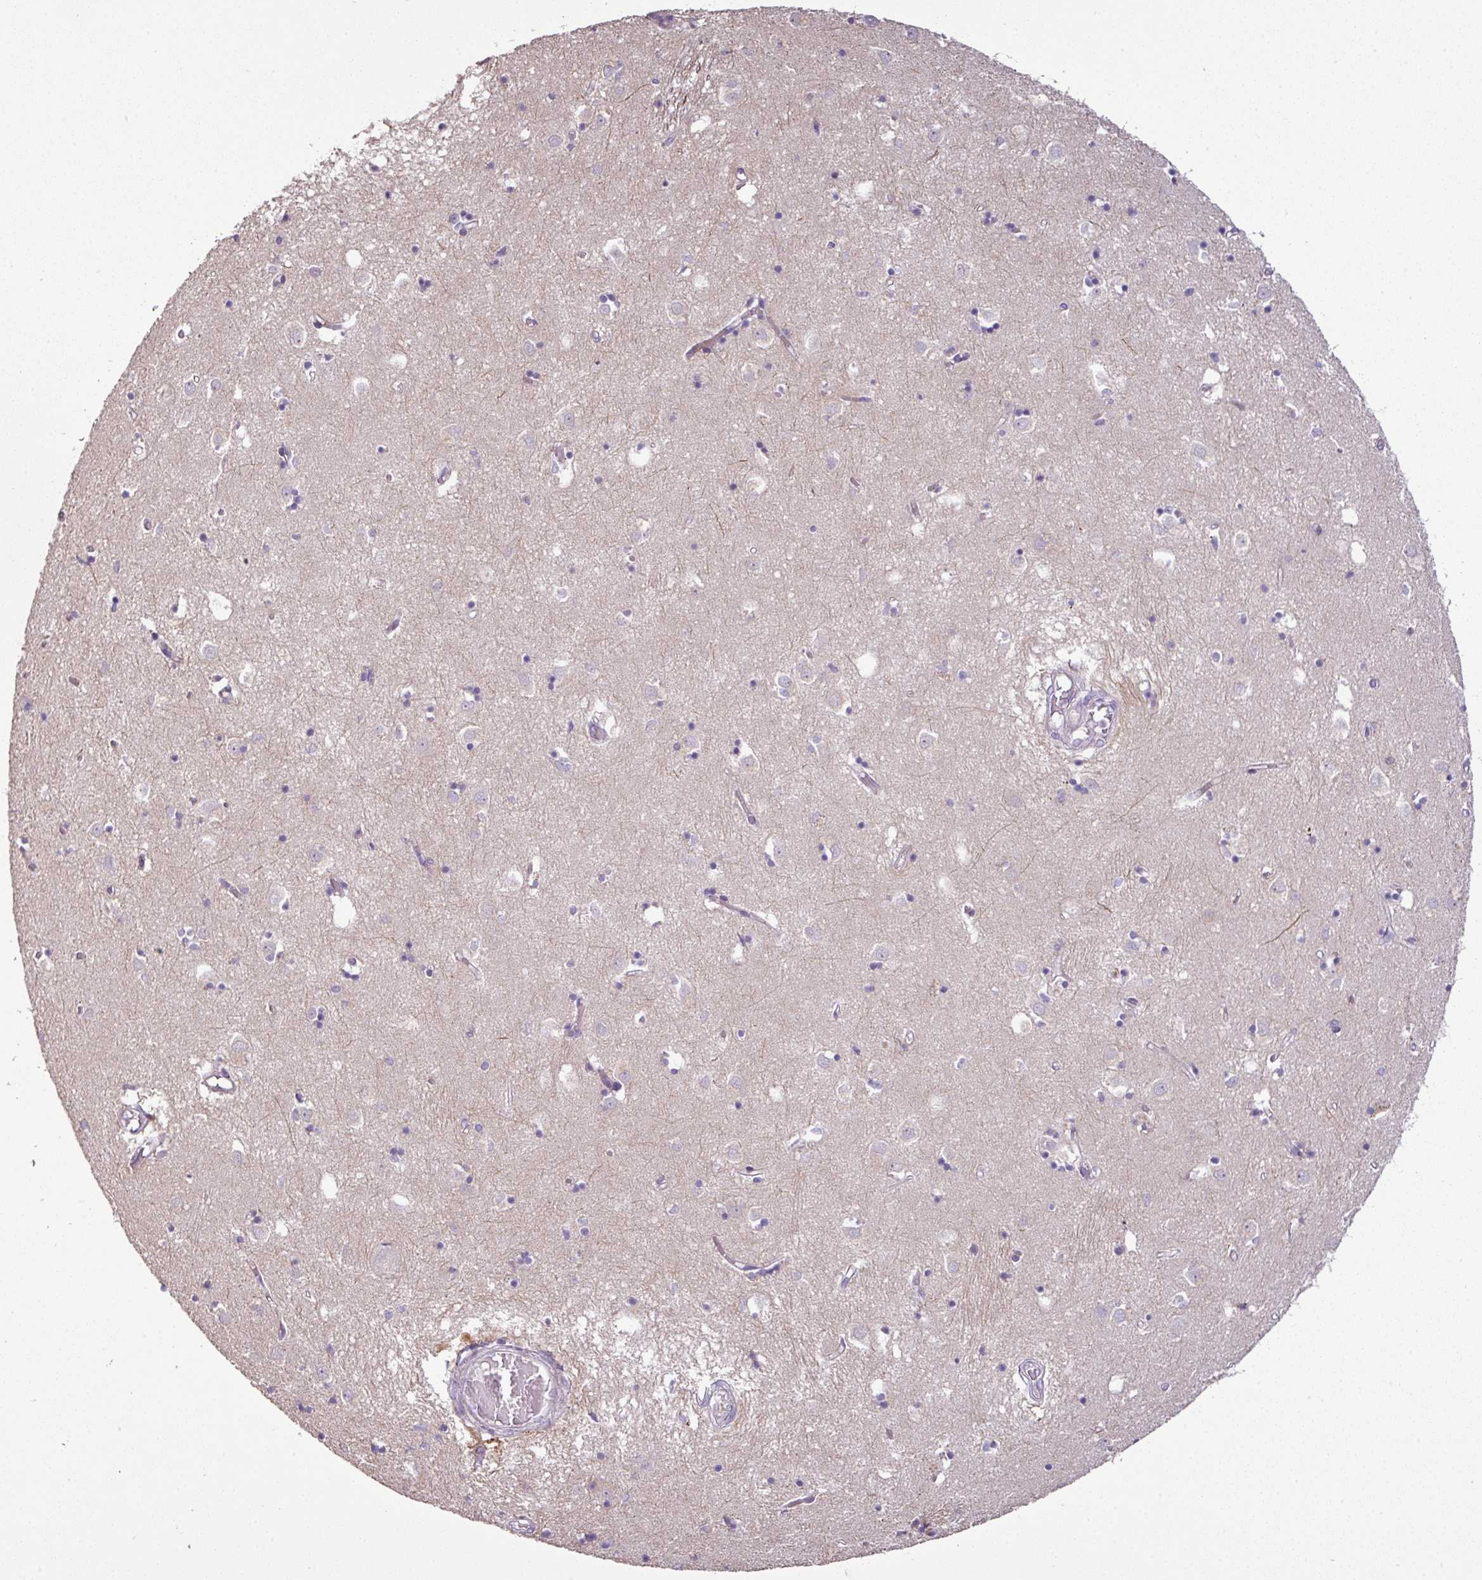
{"staining": {"intensity": "weak", "quantity": "25%-75%", "location": "cytoplasmic/membranous"}, "tissue": "caudate", "cell_type": "Glial cells", "image_type": "normal", "snomed": [{"axis": "morphology", "description": "Normal tissue, NOS"}, {"axis": "topography", "description": "Lateral ventricle wall"}], "caption": "Immunohistochemistry (IHC) of unremarkable caudate reveals low levels of weak cytoplasmic/membranous staining in about 25%-75% of glial cells. The staining was performed using DAB (3,3'-diaminobenzidine), with brown indicating positive protein expression. Nuclei are stained blue with hematoxylin.", "gene": "CXCR5", "patient": {"sex": "male", "age": 70}}